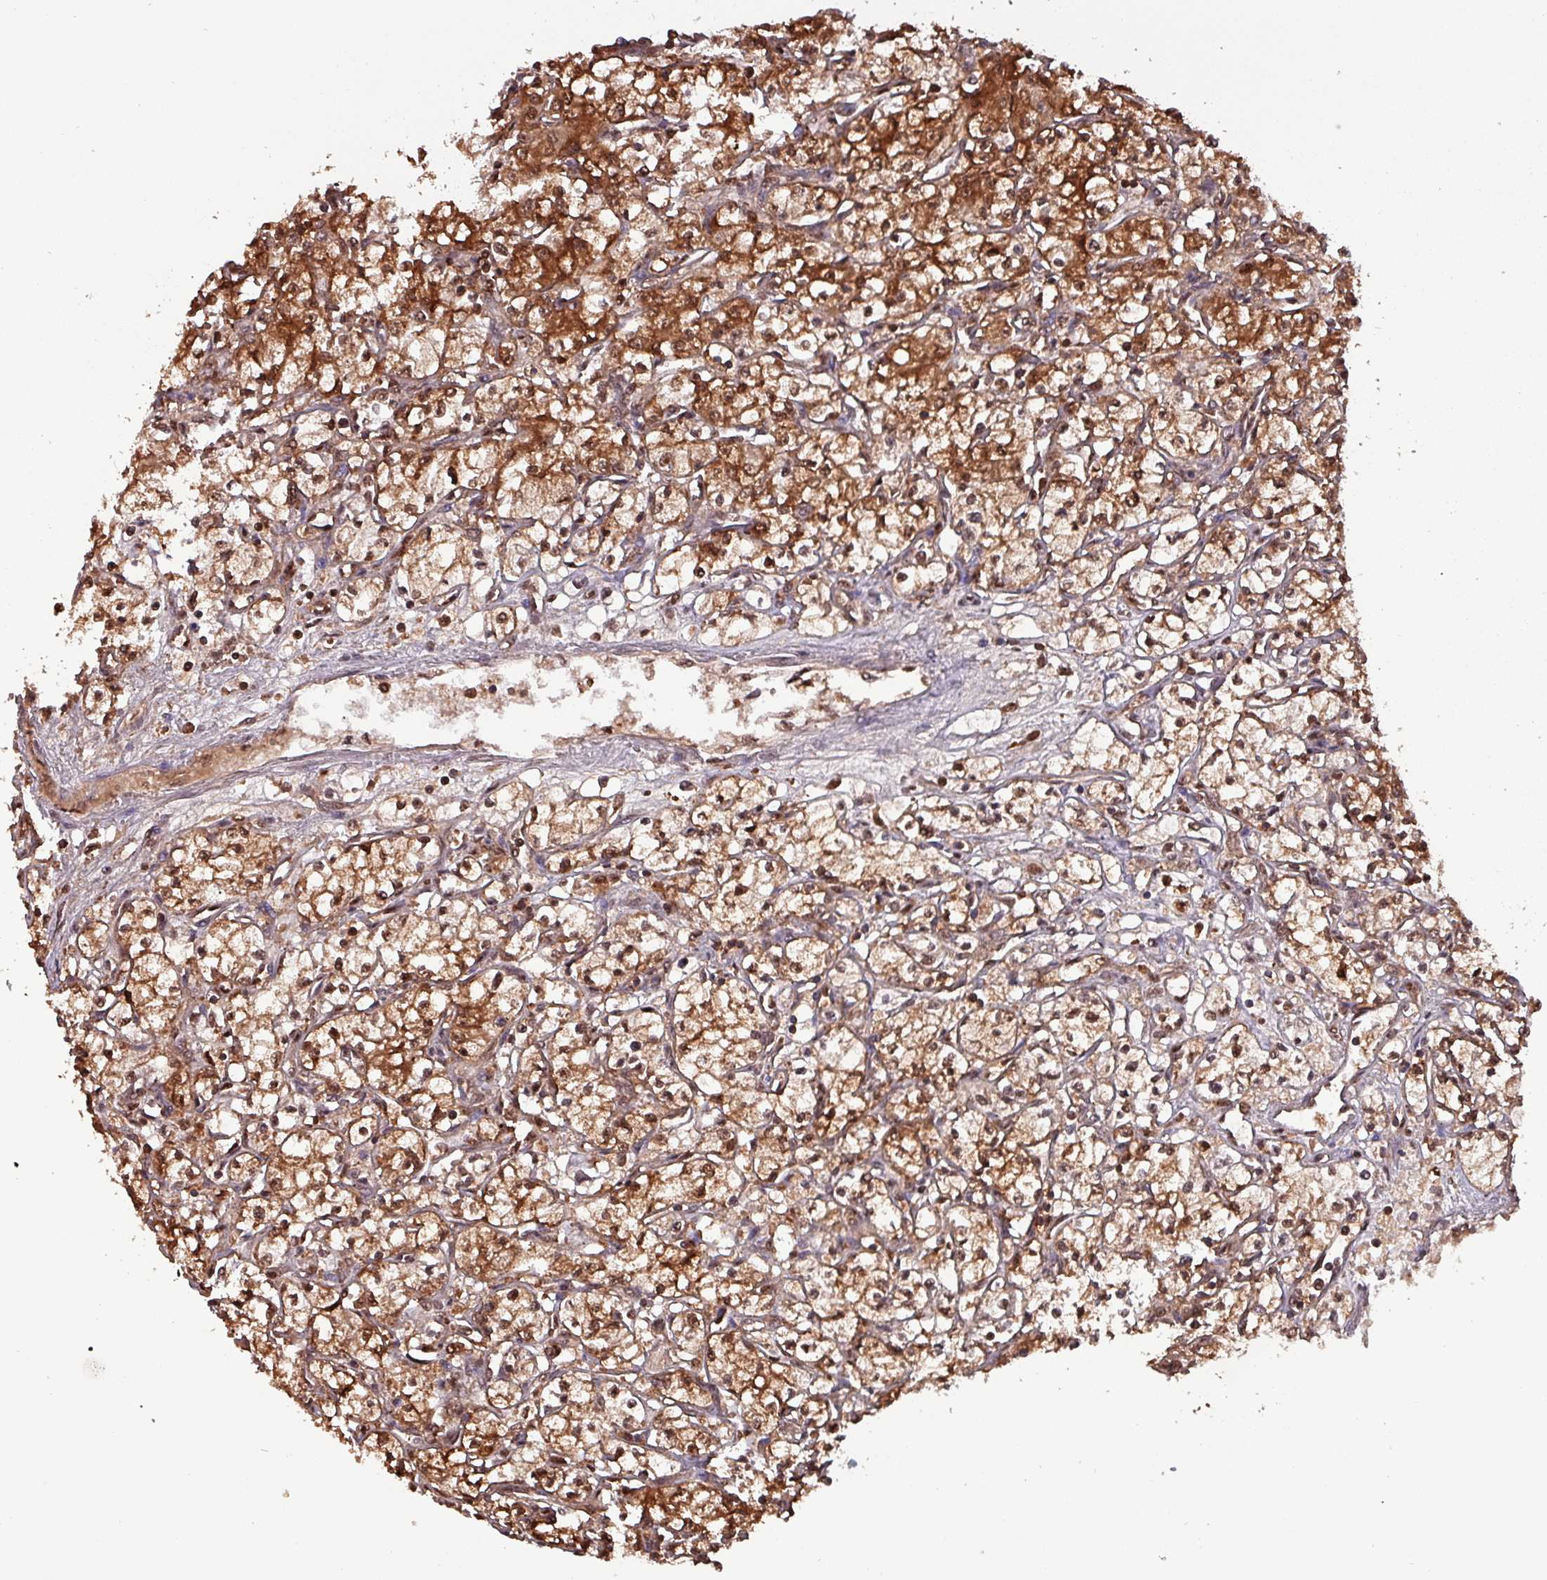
{"staining": {"intensity": "strong", "quantity": ">75%", "location": "cytoplasmic/membranous,nuclear"}, "tissue": "renal cancer", "cell_type": "Tumor cells", "image_type": "cancer", "snomed": [{"axis": "morphology", "description": "Adenocarcinoma, NOS"}, {"axis": "topography", "description": "Kidney"}], "caption": "Protein expression analysis of renal adenocarcinoma exhibits strong cytoplasmic/membranous and nuclear staining in approximately >75% of tumor cells.", "gene": "PSMB8", "patient": {"sex": "male", "age": 59}}